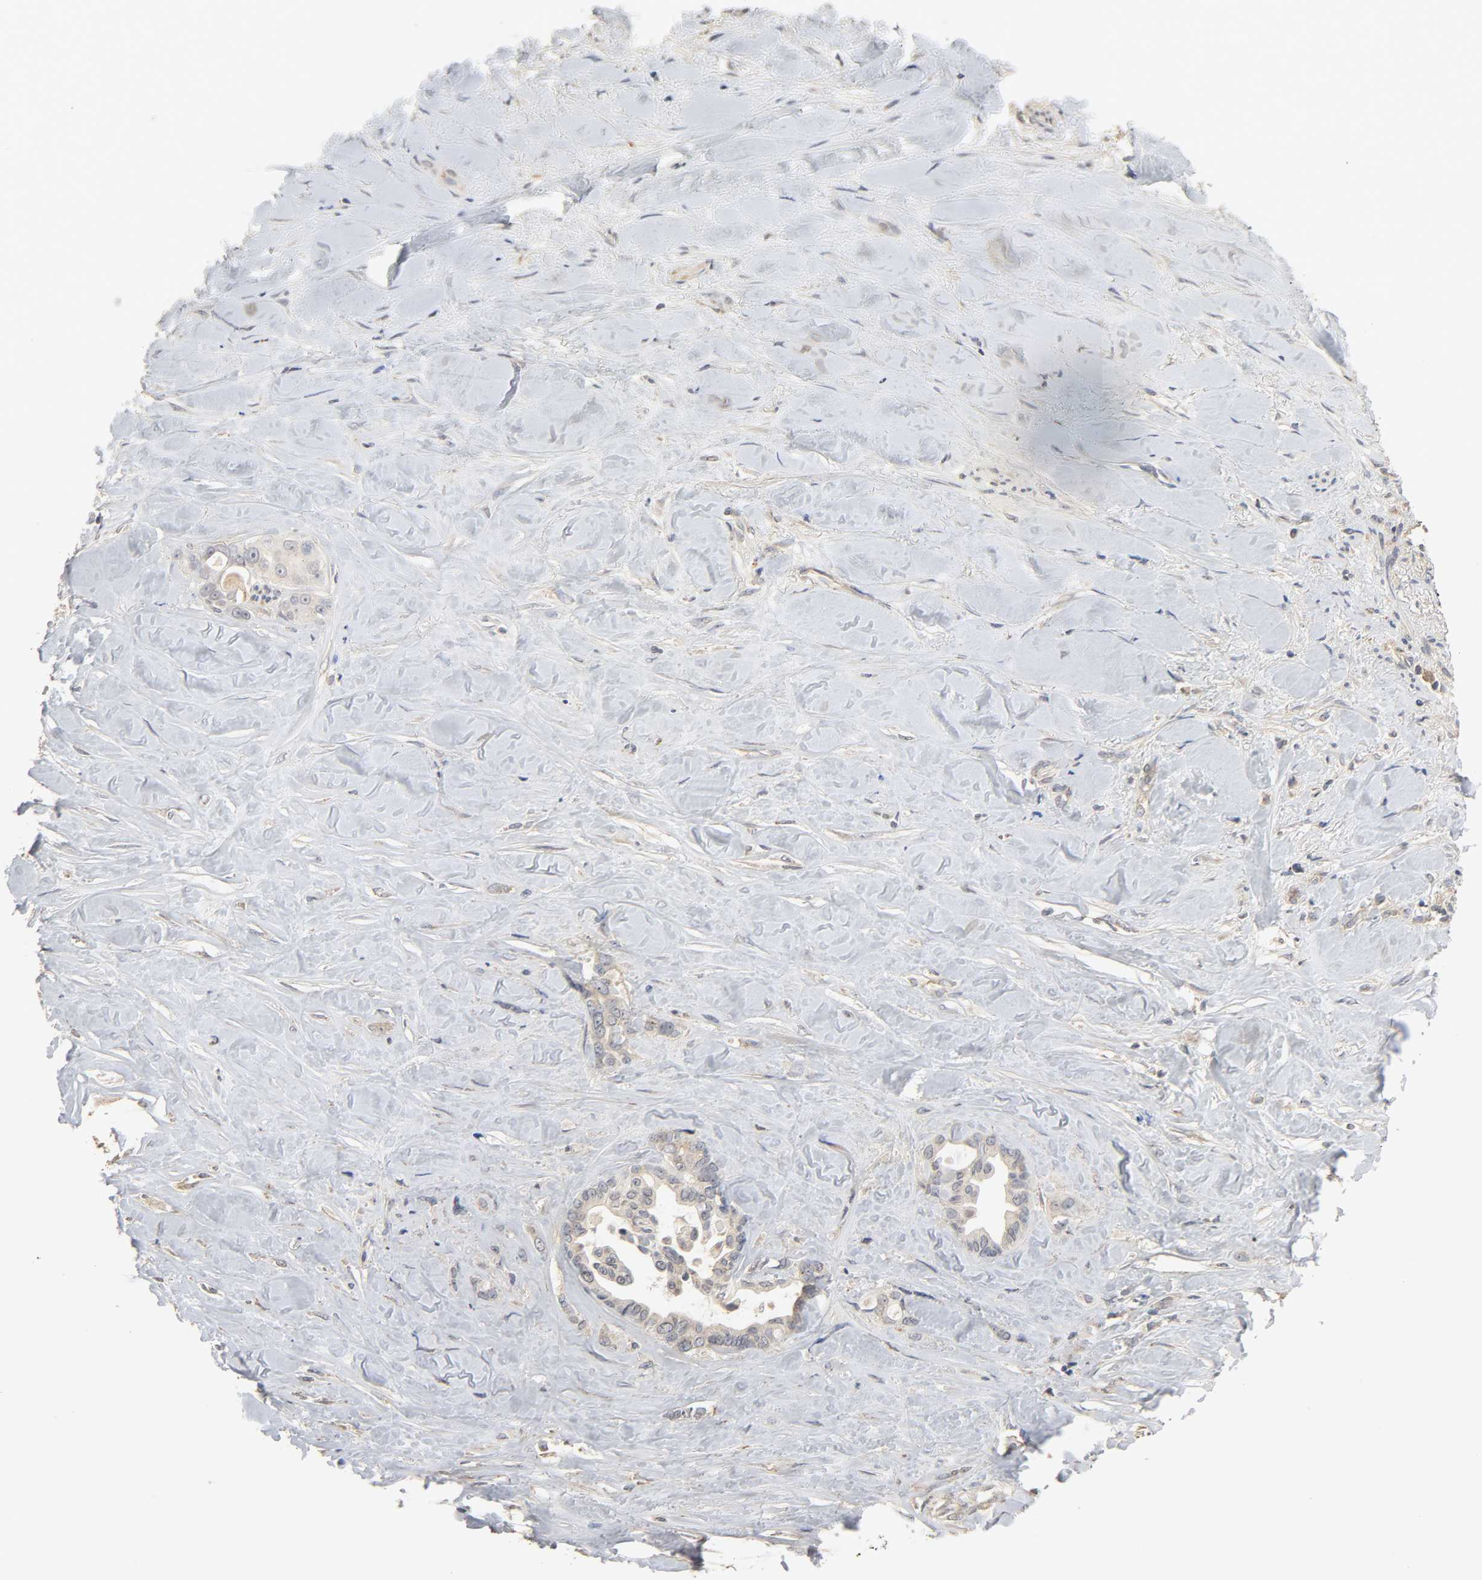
{"staining": {"intensity": "weak", "quantity": ">75%", "location": "cytoplasmic/membranous"}, "tissue": "liver cancer", "cell_type": "Tumor cells", "image_type": "cancer", "snomed": [{"axis": "morphology", "description": "Cholangiocarcinoma"}, {"axis": "topography", "description": "Liver"}], "caption": "Protein expression by immunohistochemistry (IHC) shows weak cytoplasmic/membranous staining in about >75% of tumor cells in cholangiocarcinoma (liver).", "gene": "CLEC4E", "patient": {"sex": "female", "age": 67}}